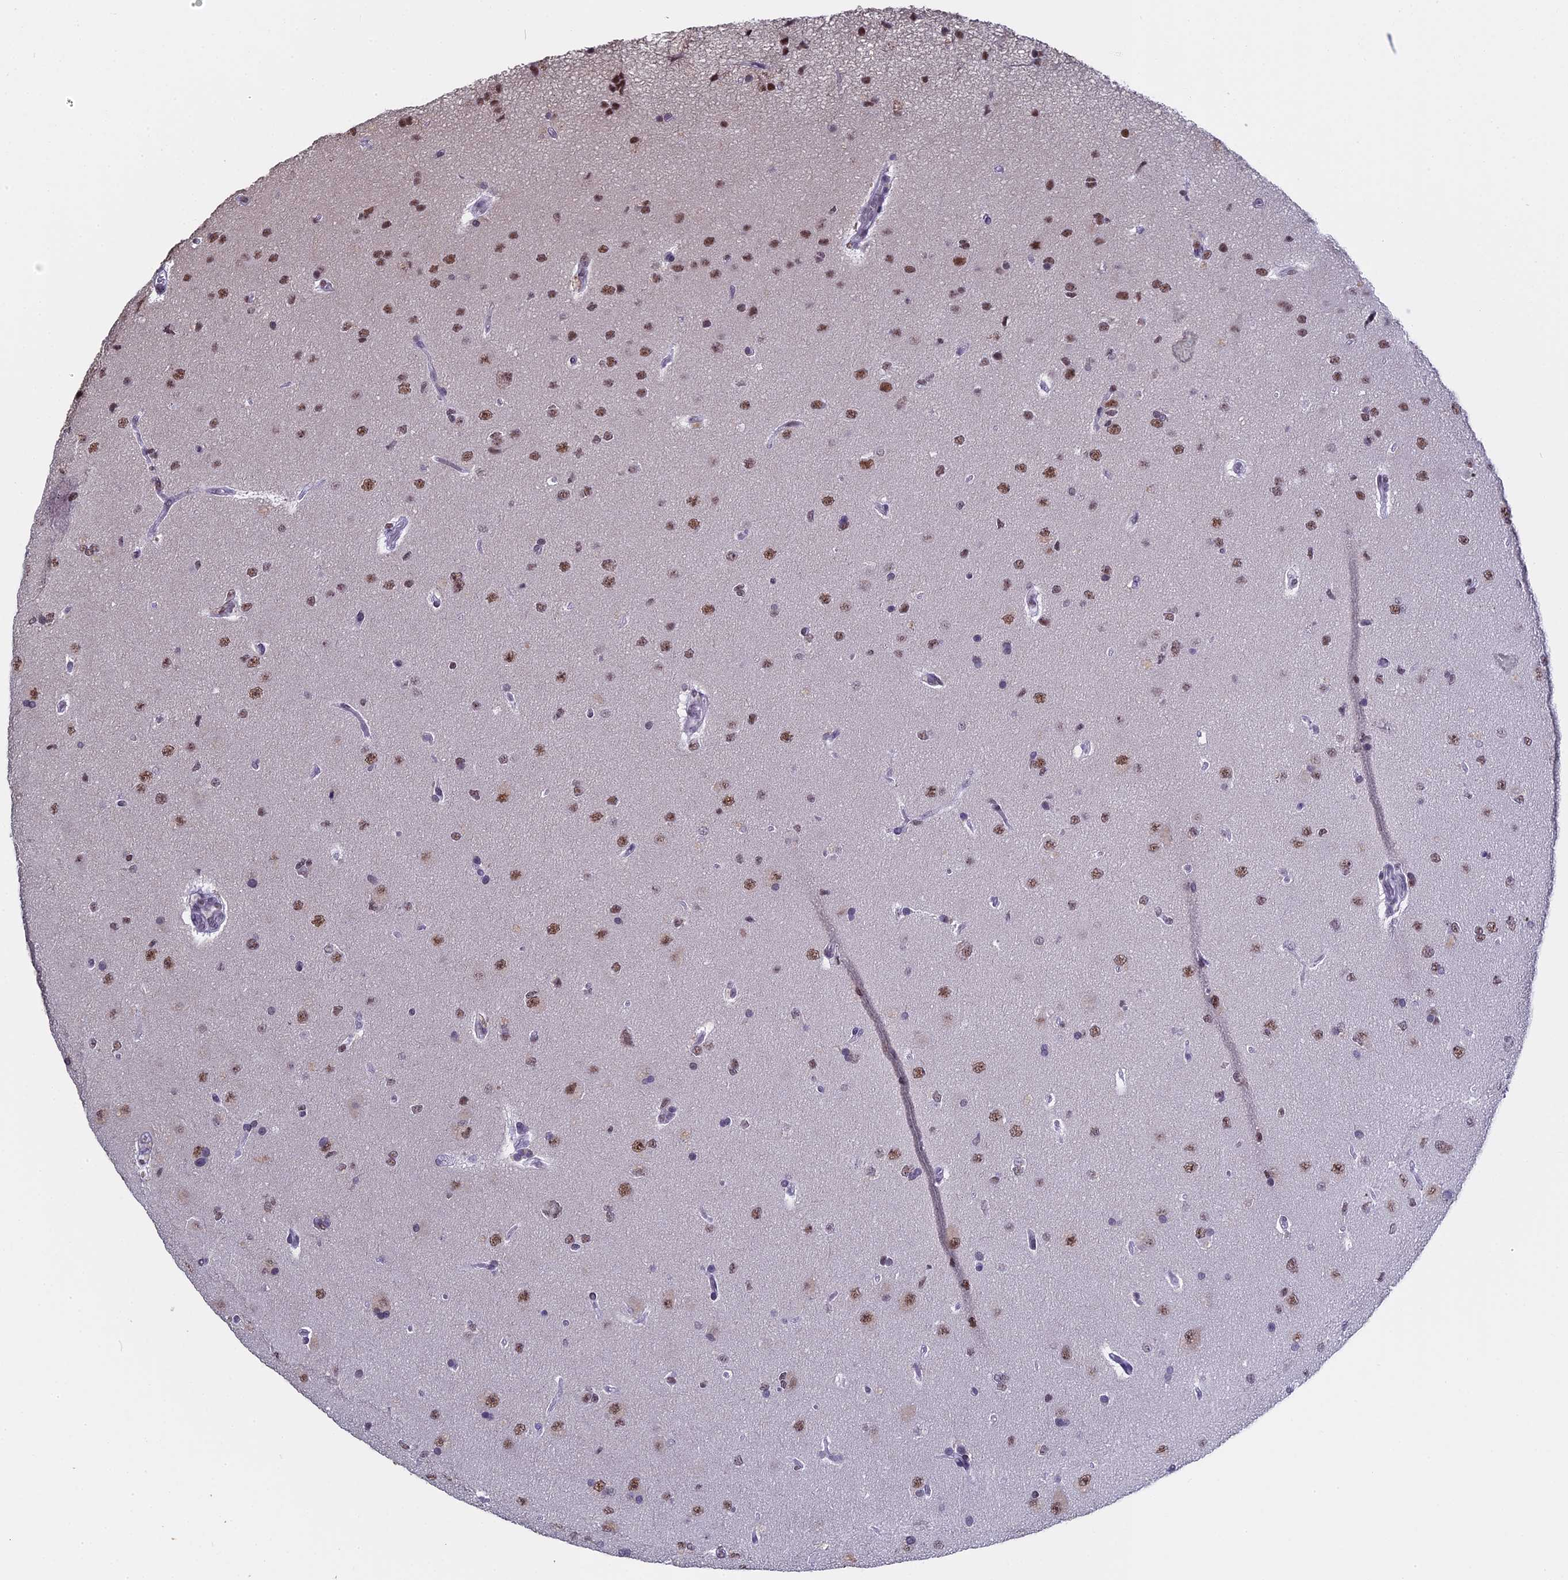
{"staining": {"intensity": "moderate", "quantity": ">75%", "location": "nuclear"}, "tissue": "glioma", "cell_type": "Tumor cells", "image_type": "cancer", "snomed": [{"axis": "morphology", "description": "Glioma, malignant, High grade"}, {"axis": "topography", "description": "Brain"}], "caption": "Brown immunohistochemical staining in human glioma demonstrates moderate nuclear positivity in about >75% of tumor cells.", "gene": "CD2BP2", "patient": {"sex": "male", "age": 72}}